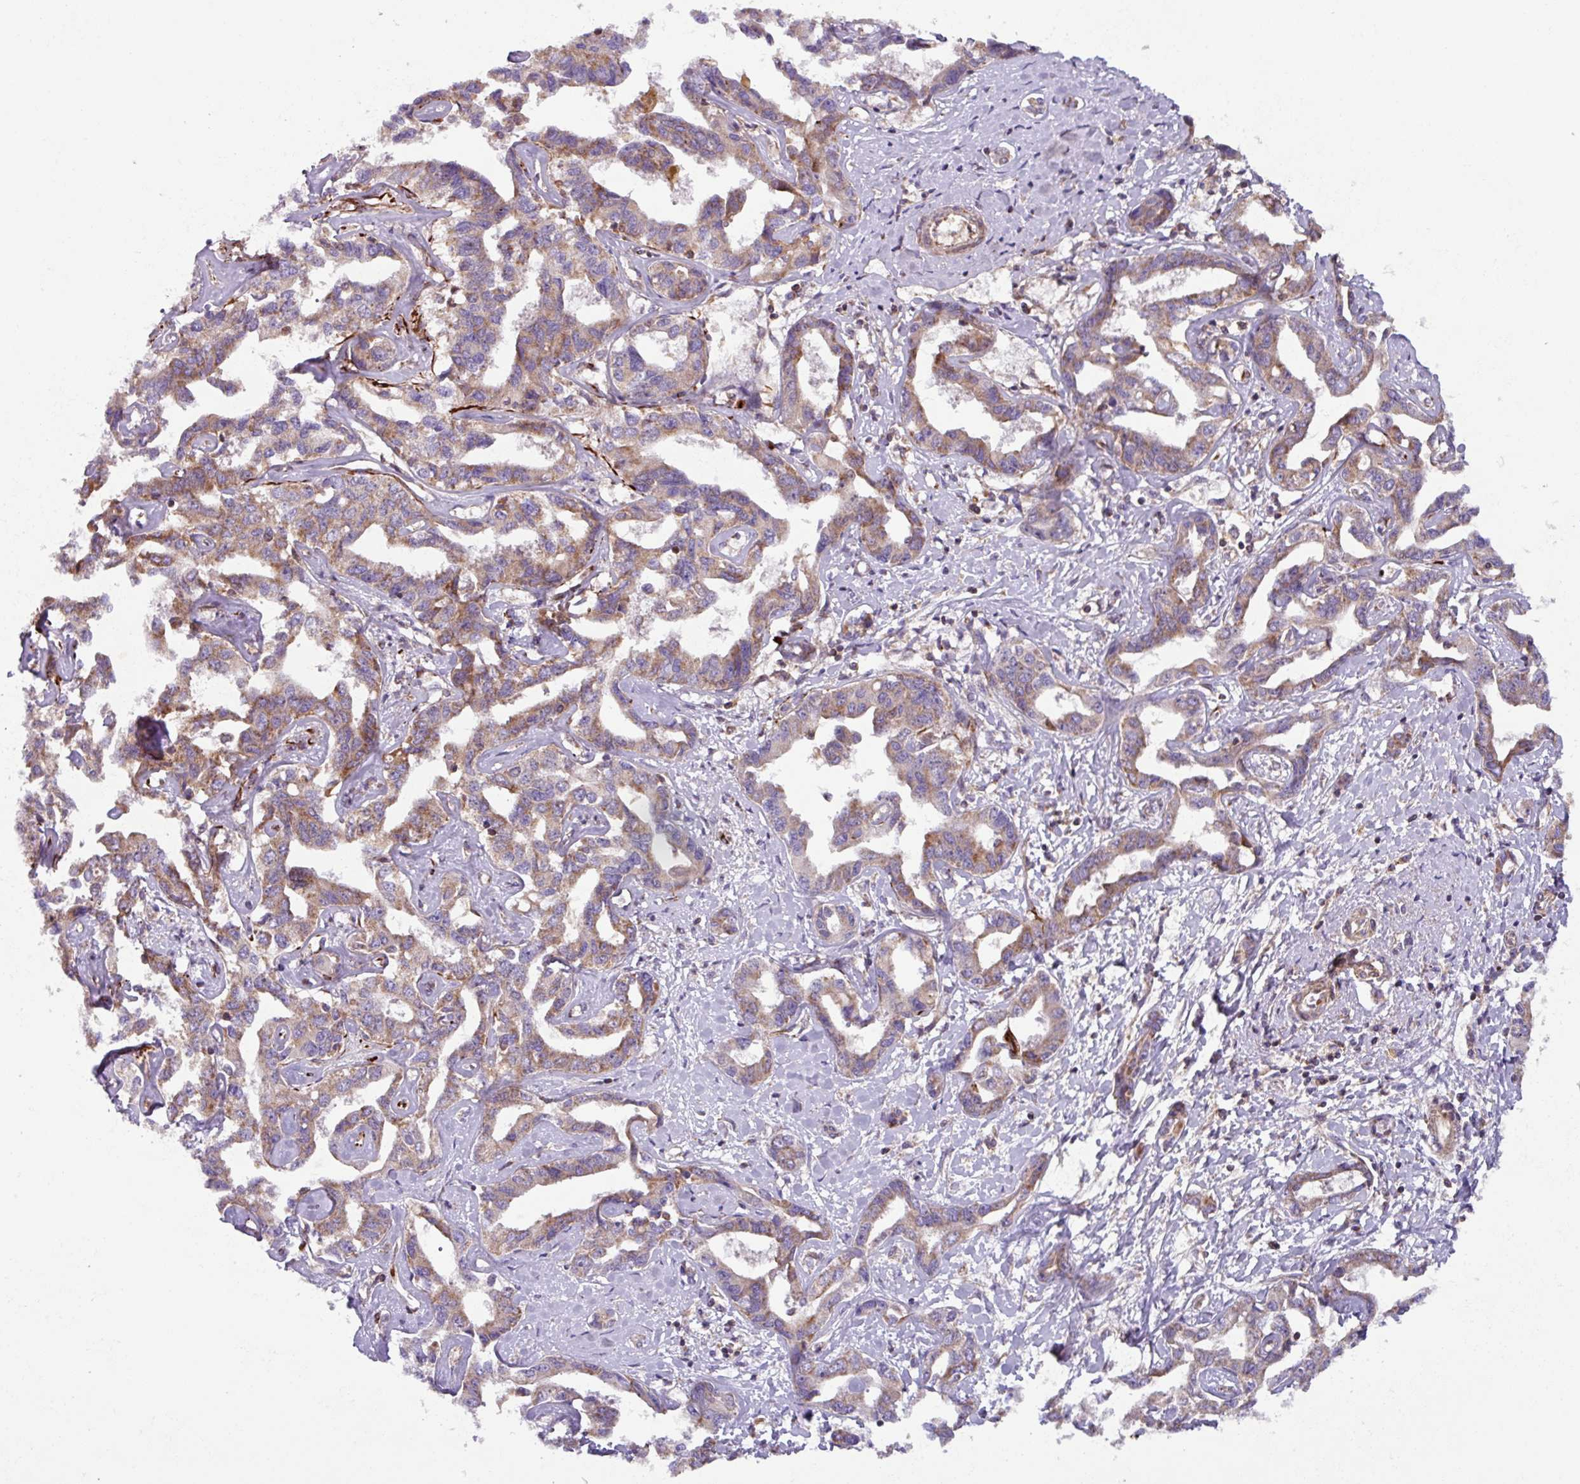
{"staining": {"intensity": "moderate", "quantity": "25%-75%", "location": "cytoplasmic/membranous"}, "tissue": "liver cancer", "cell_type": "Tumor cells", "image_type": "cancer", "snomed": [{"axis": "morphology", "description": "Cholangiocarcinoma"}, {"axis": "topography", "description": "Liver"}], "caption": "This is an image of immunohistochemistry staining of liver cancer (cholangiocarcinoma), which shows moderate staining in the cytoplasmic/membranous of tumor cells.", "gene": "PLEKHD1", "patient": {"sex": "male", "age": 59}}